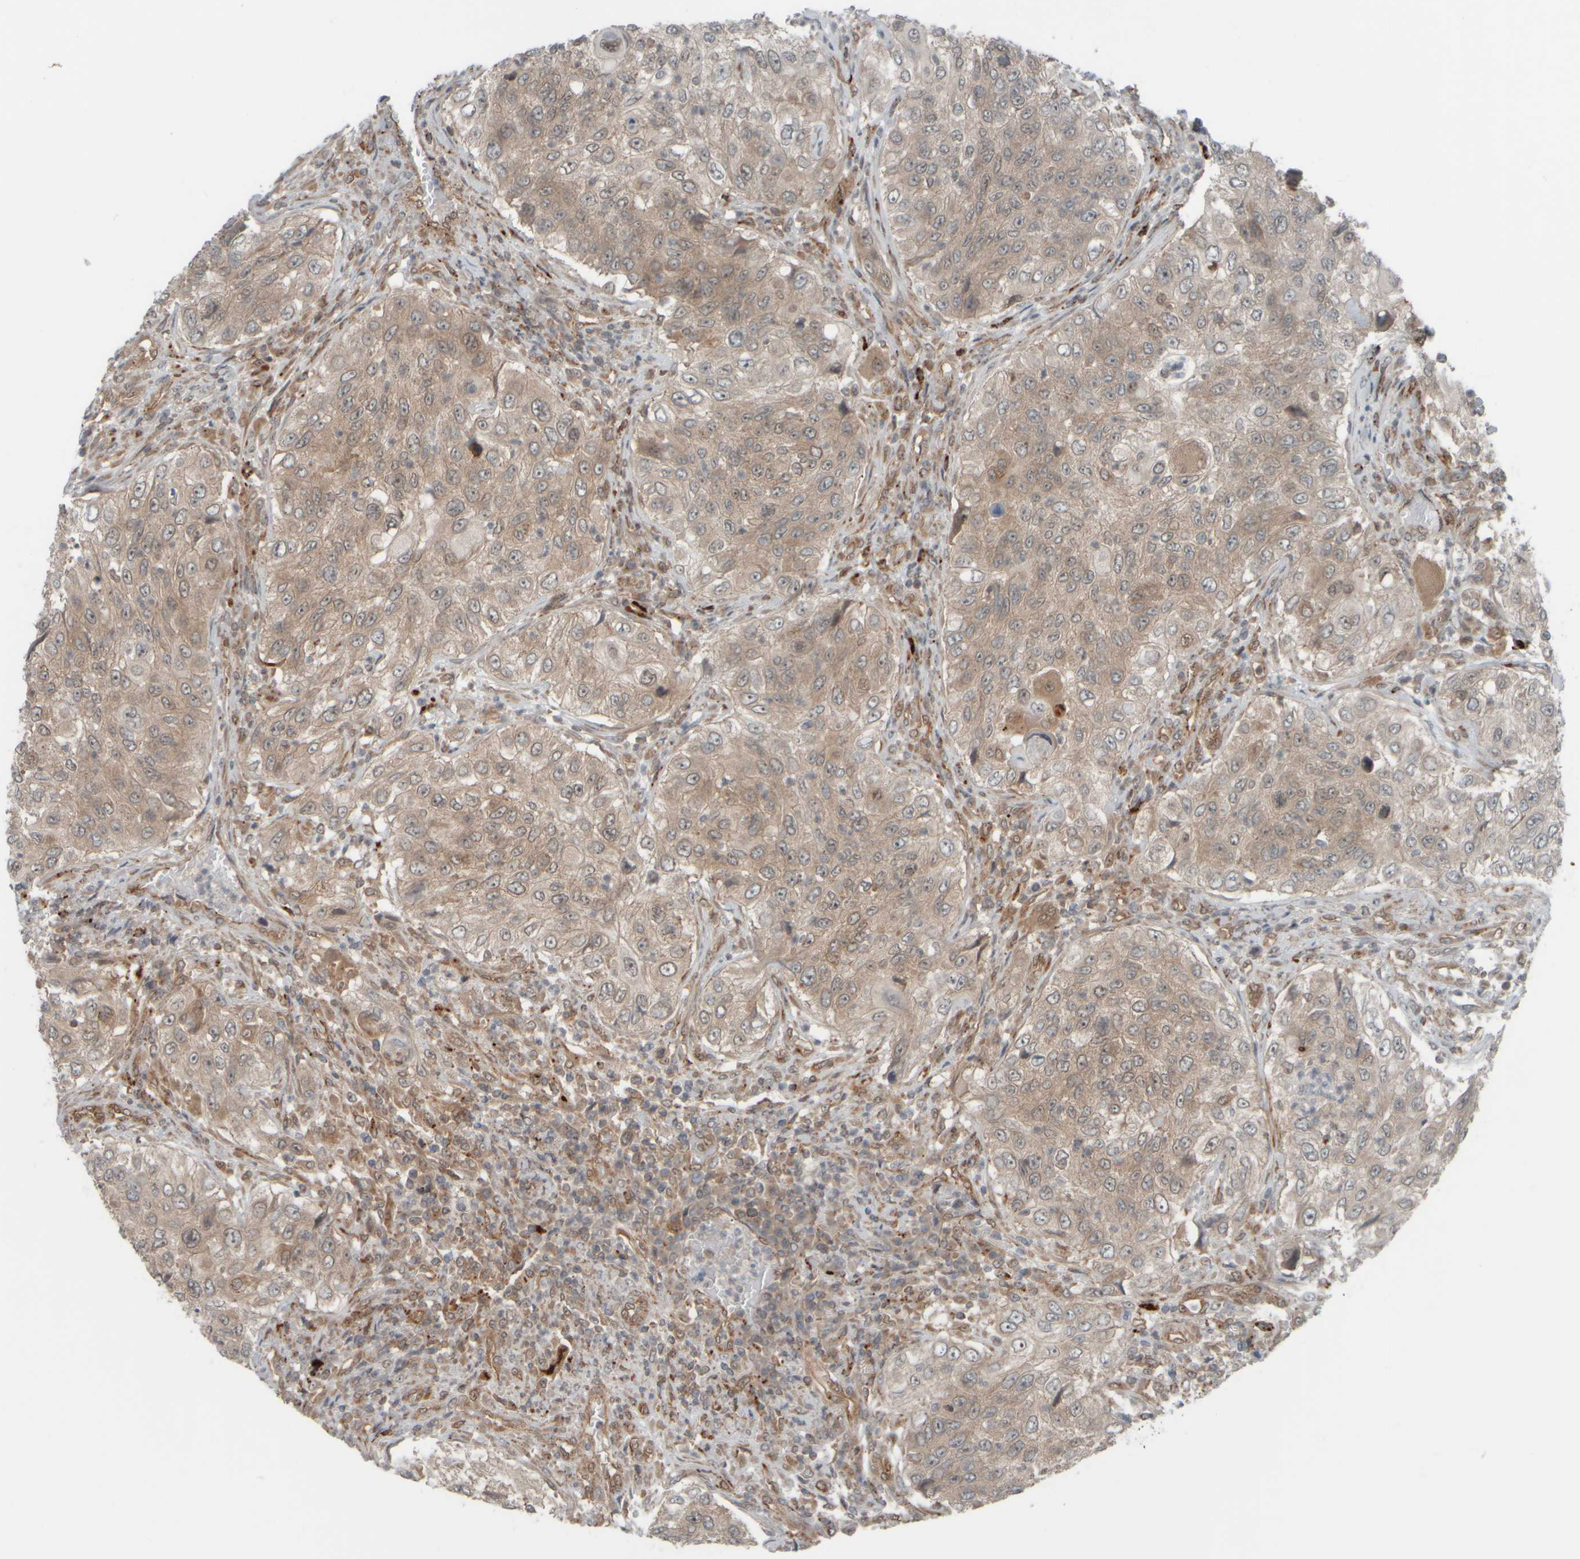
{"staining": {"intensity": "weak", "quantity": ">75%", "location": "cytoplasmic/membranous"}, "tissue": "urothelial cancer", "cell_type": "Tumor cells", "image_type": "cancer", "snomed": [{"axis": "morphology", "description": "Urothelial carcinoma, High grade"}, {"axis": "topography", "description": "Urinary bladder"}], "caption": "Tumor cells show low levels of weak cytoplasmic/membranous expression in approximately >75% of cells in urothelial cancer.", "gene": "GIGYF1", "patient": {"sex": "female", "age": 60}}